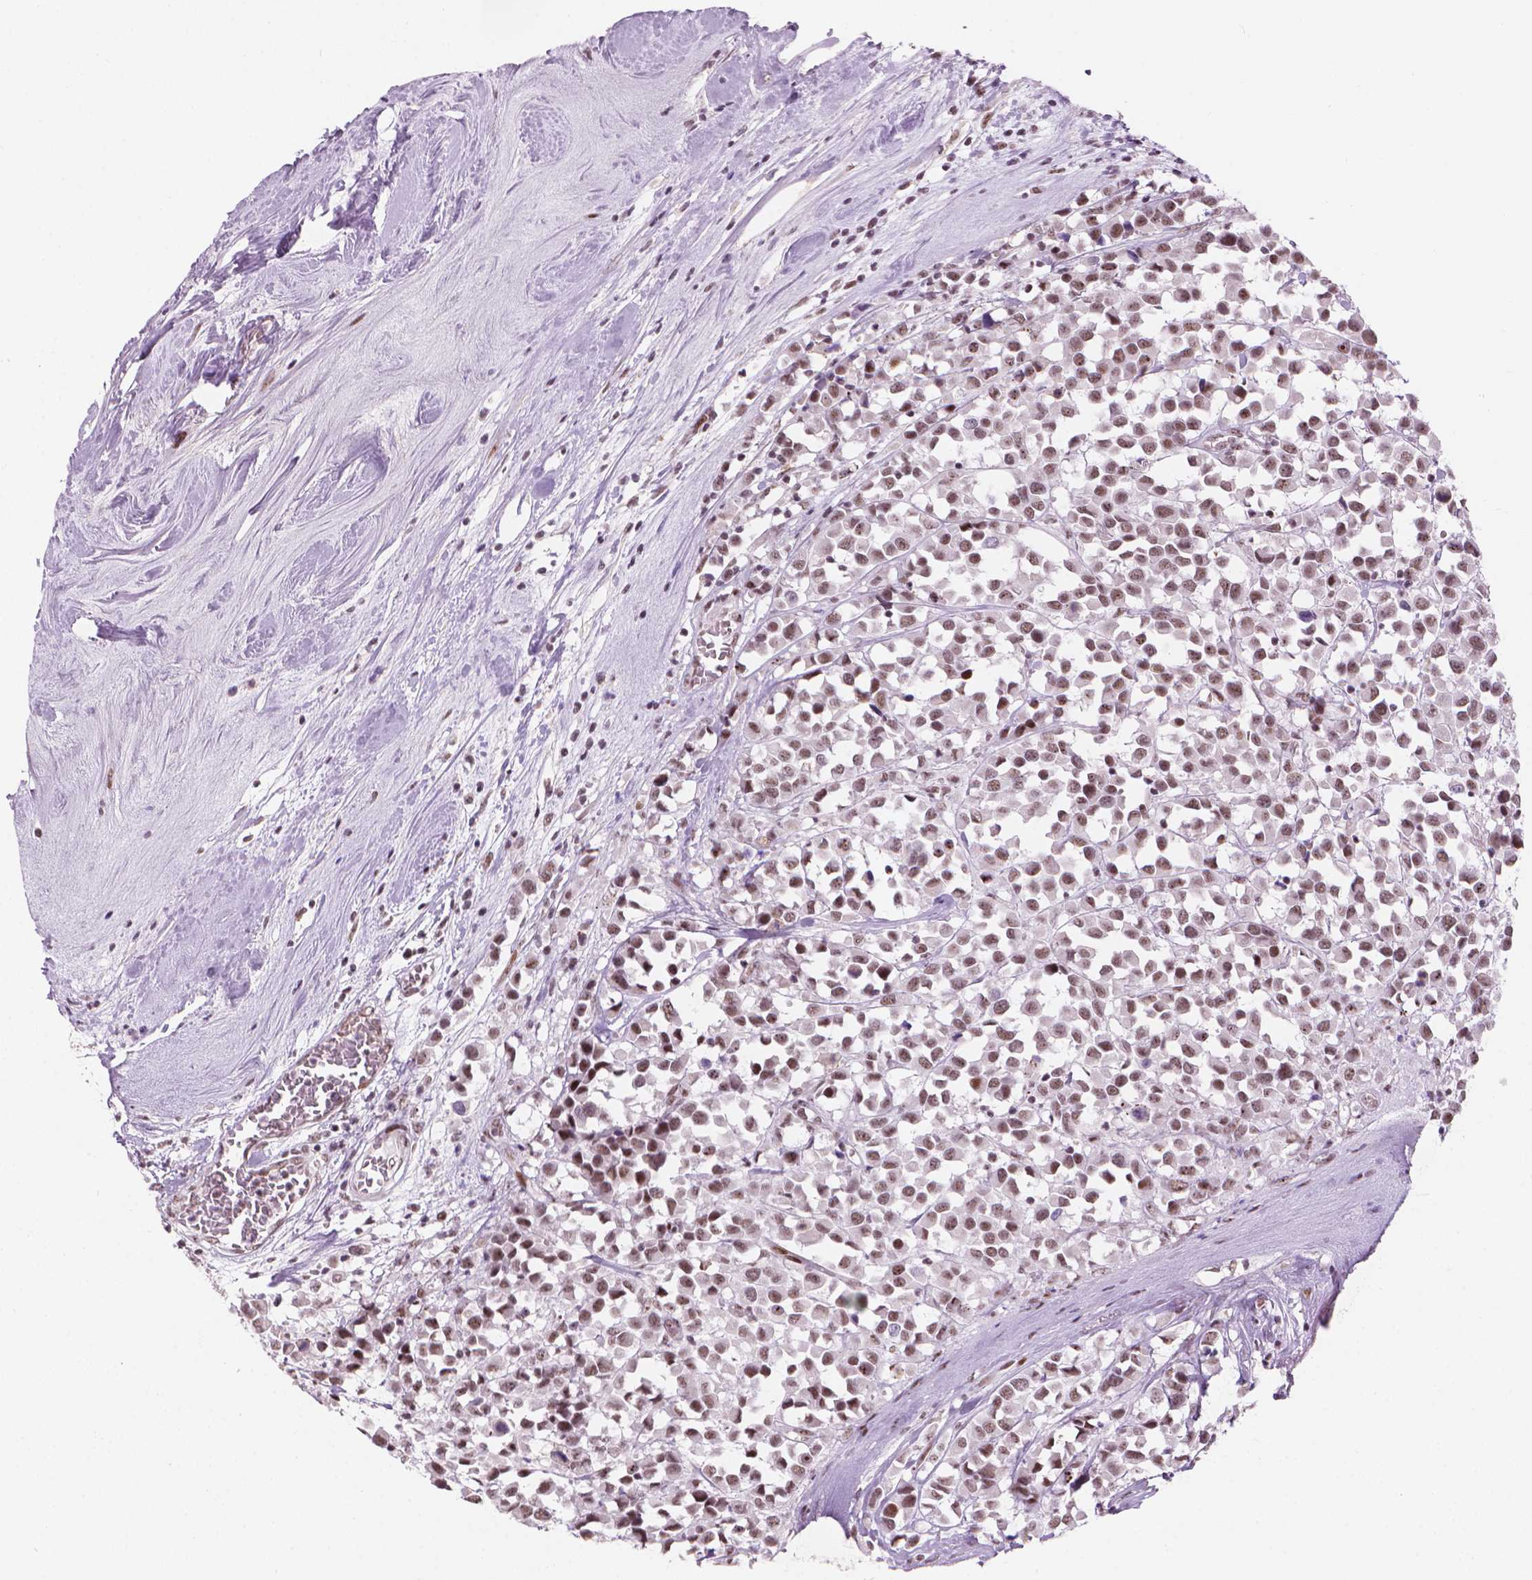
{"staining": {"intensity": "moderate", "quantity": ">75%", "location": "nuclear"}, "tissue": "breast cancer", "cell_type": "Tumor cells", "image_type": "cancer", "snomed": [{"axis": "morphology", "description": "Duct carcinoma"}, {"axis": "topography", "description": "Breast"}], "caption": "A high-resolution micrograph shows immunohistochemistry (IHC) staining of breast invasive ductal carcinoma, which exhibits moderate nuclear positivity in approximately >75% of tumor cells.", "gene": "HES7", "patient": {"sex": "female", "age": 61}}